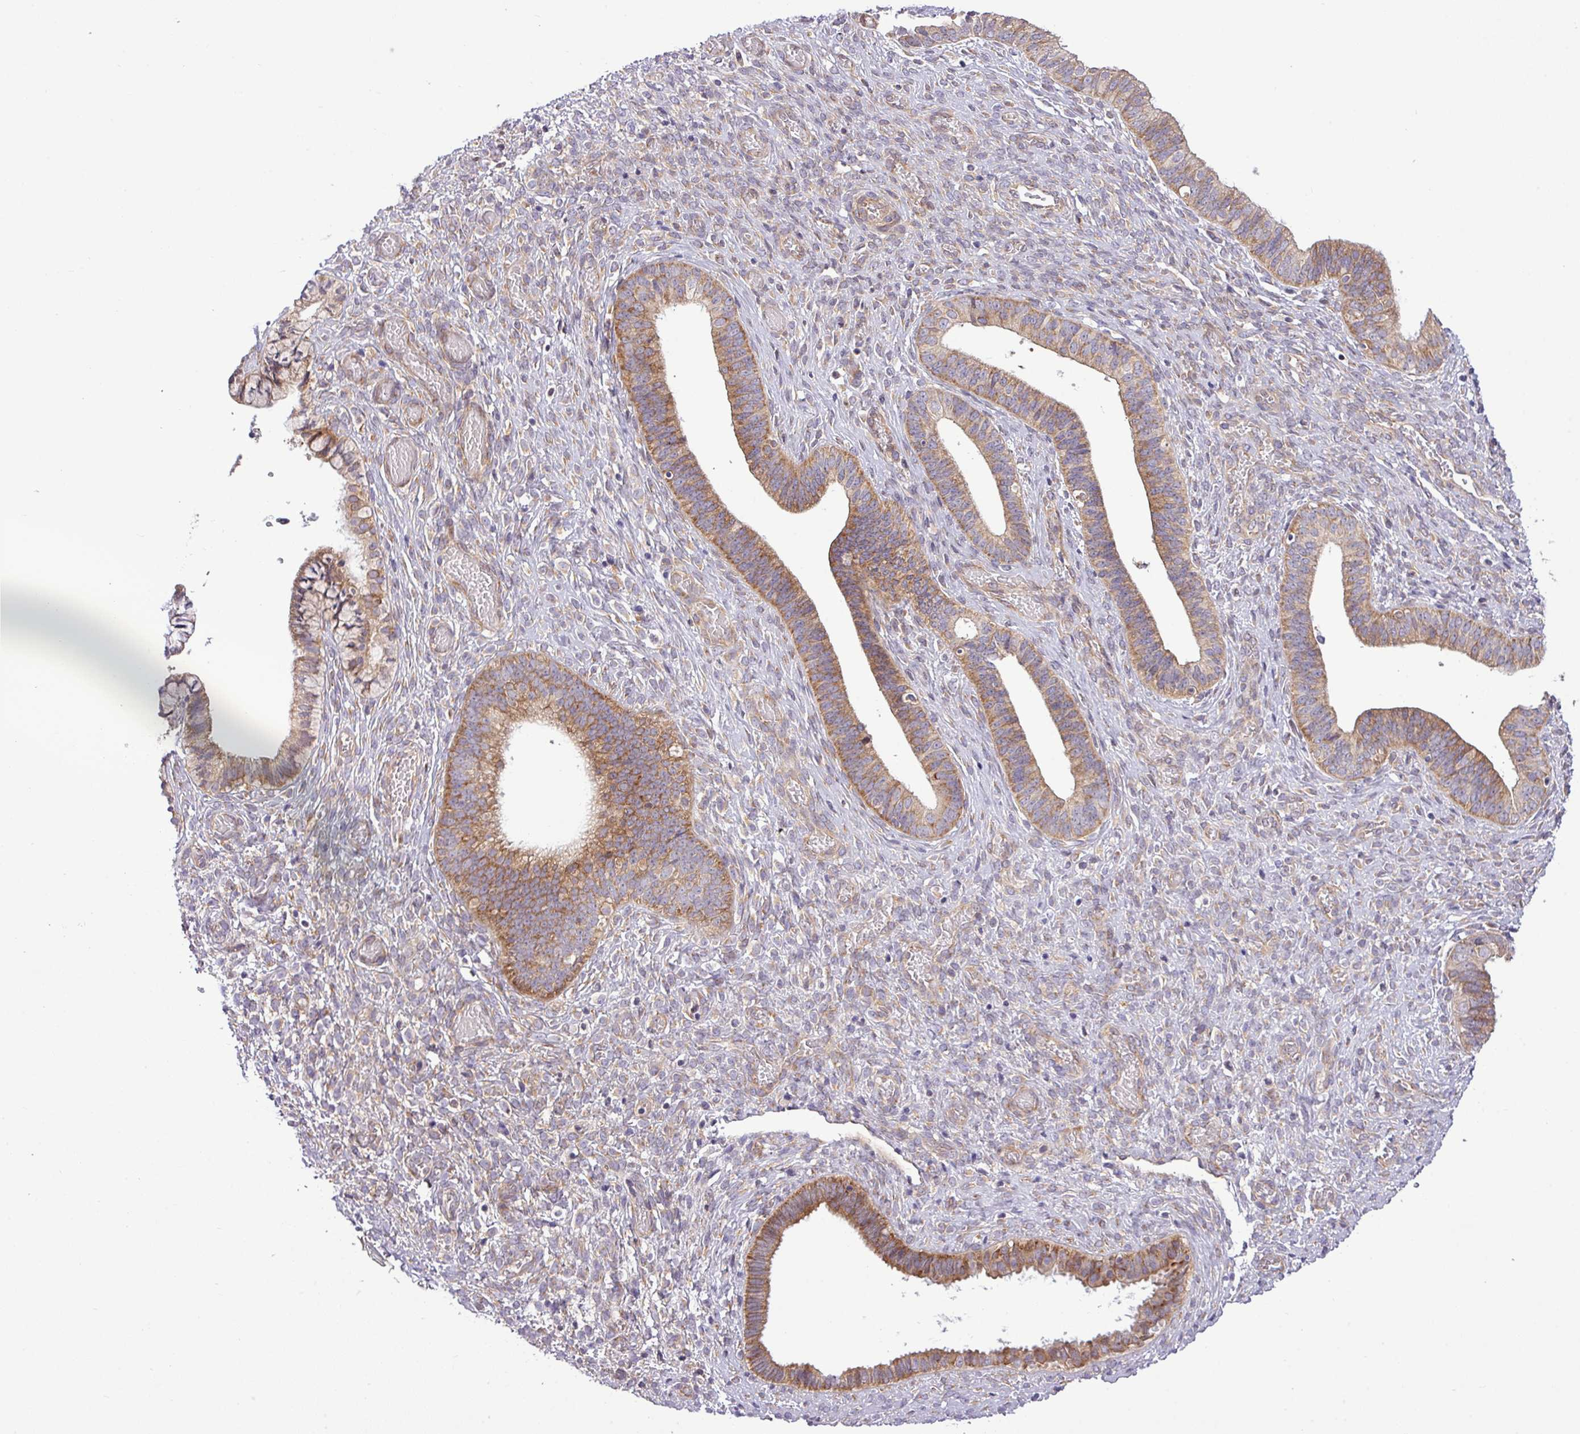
{"staining": {"intensity": "moderate", "quantity": ">75%", "location": "cytoplasmic/membranous"}, "tissue": "cervical cancer", "cell_type": "Tumor cells", "image_type": "cancer", "snomed": [{"axis": "morphology", "description": "Squamous cell carcinoma, NOS"}, {"axis": "topography", "description": "Cervix"}], "caption": "An image of cervical cancer (squamous cell carcinoma) stained for a protein demonstrates moderate cytoplasmic/membranous brown staining in tumor cells.", "gene": "FAM222B", "patient": {"sex": "female", "age": 59}}